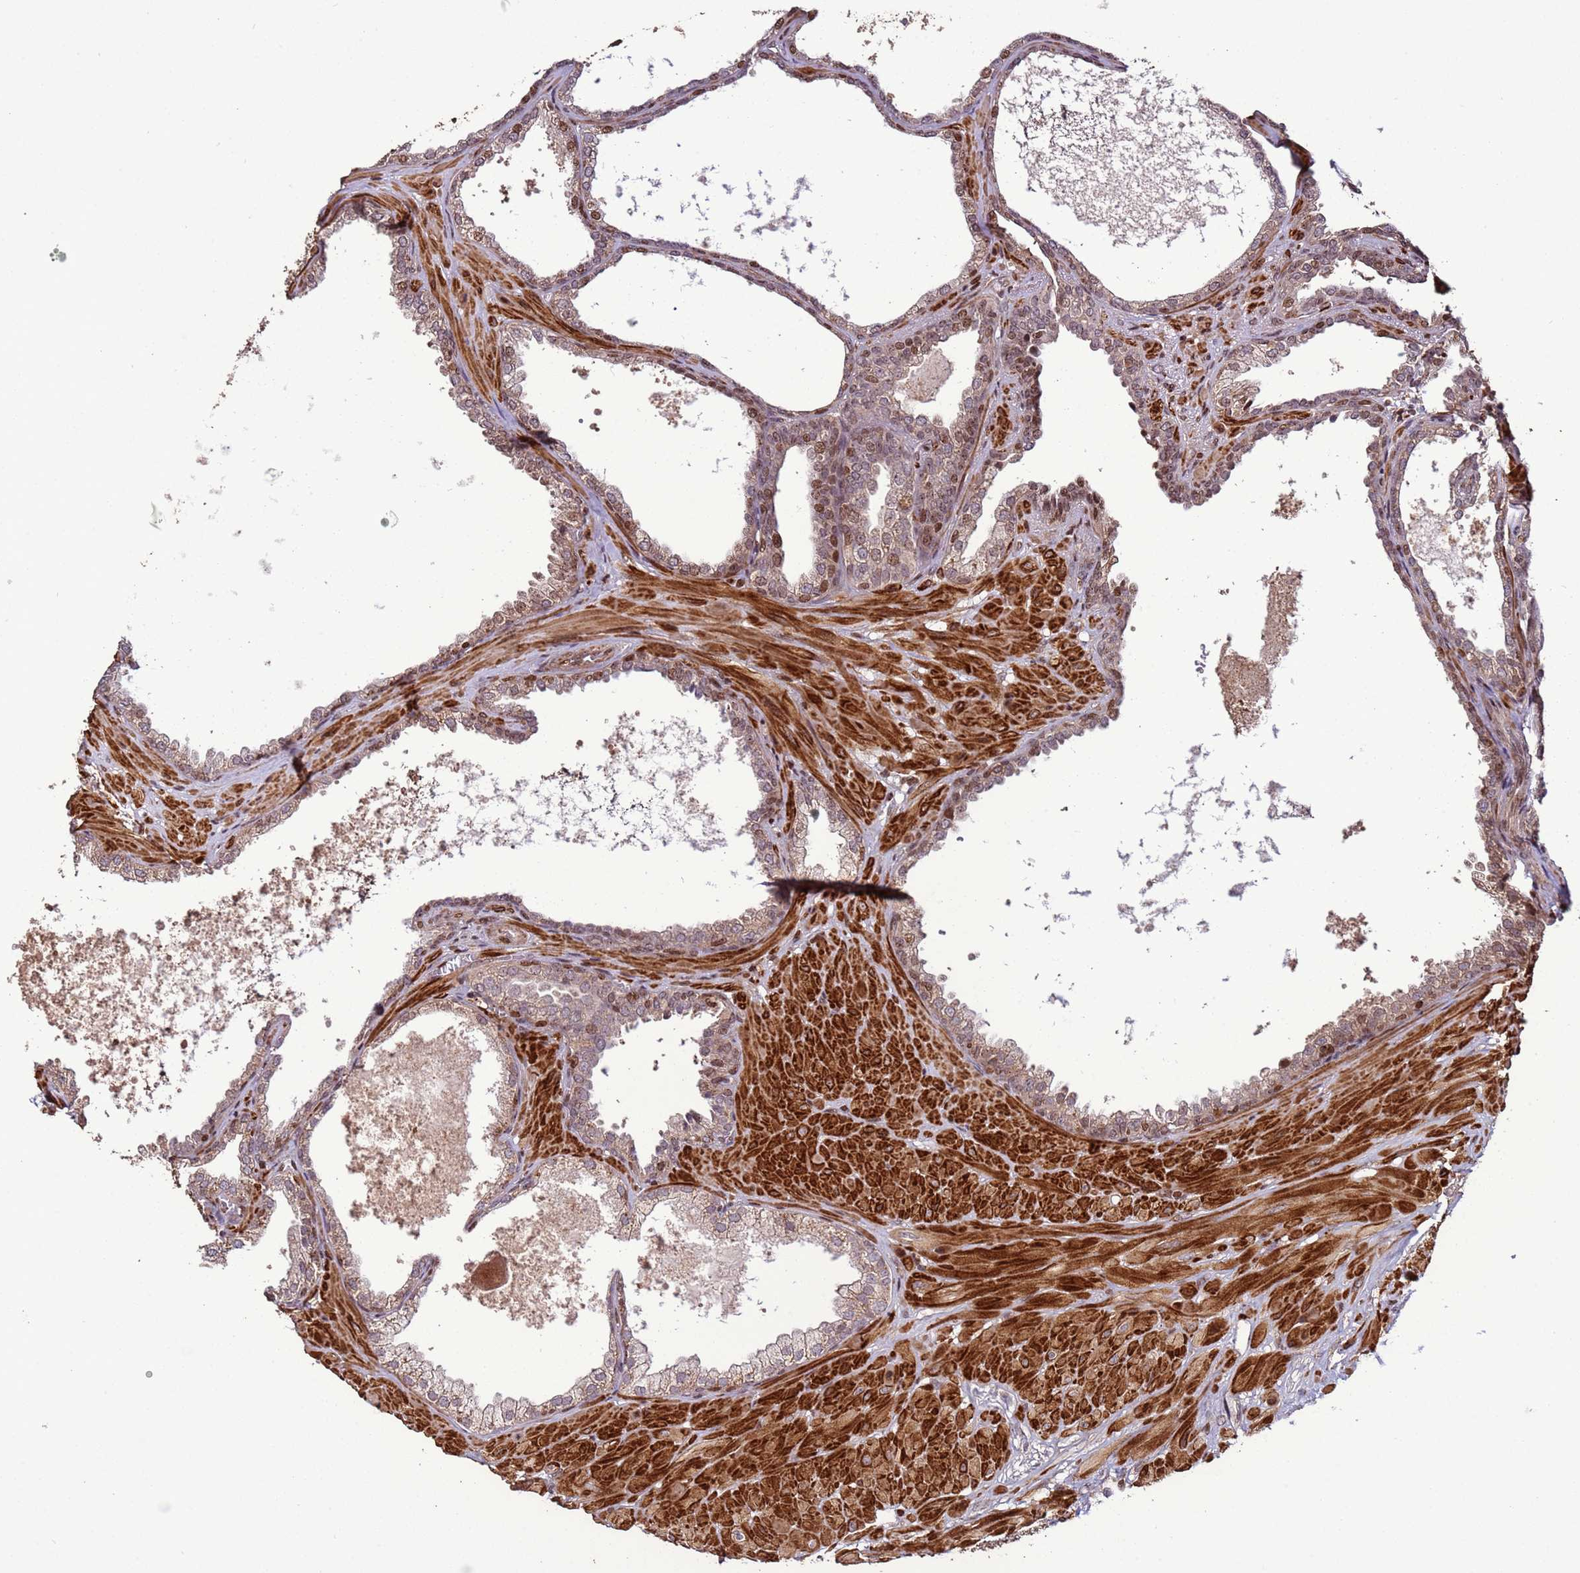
{"staining": {"intensity": "weak", "quantity": ">75%", "location": "cytoplasmic/membranous,nuclear"}, "tissue": "prostate cancer", "cell_type": "Tumor cells", "image_type": "cancer", "snomed": [{"axis": "morphology", "description": "Adenocarcinoma, High grade"}, {"axis": "topography", "description": "Prostate"}], "caption": "The histopathology image displays a brown stain indicating the presence of a protein in the cytoplasmic/membranous and nuclear of tumor cells in high-grade adenocarcinoma (prostate).", "gene": "HGH1", "patient": {"sex": "male", "age": 71}}